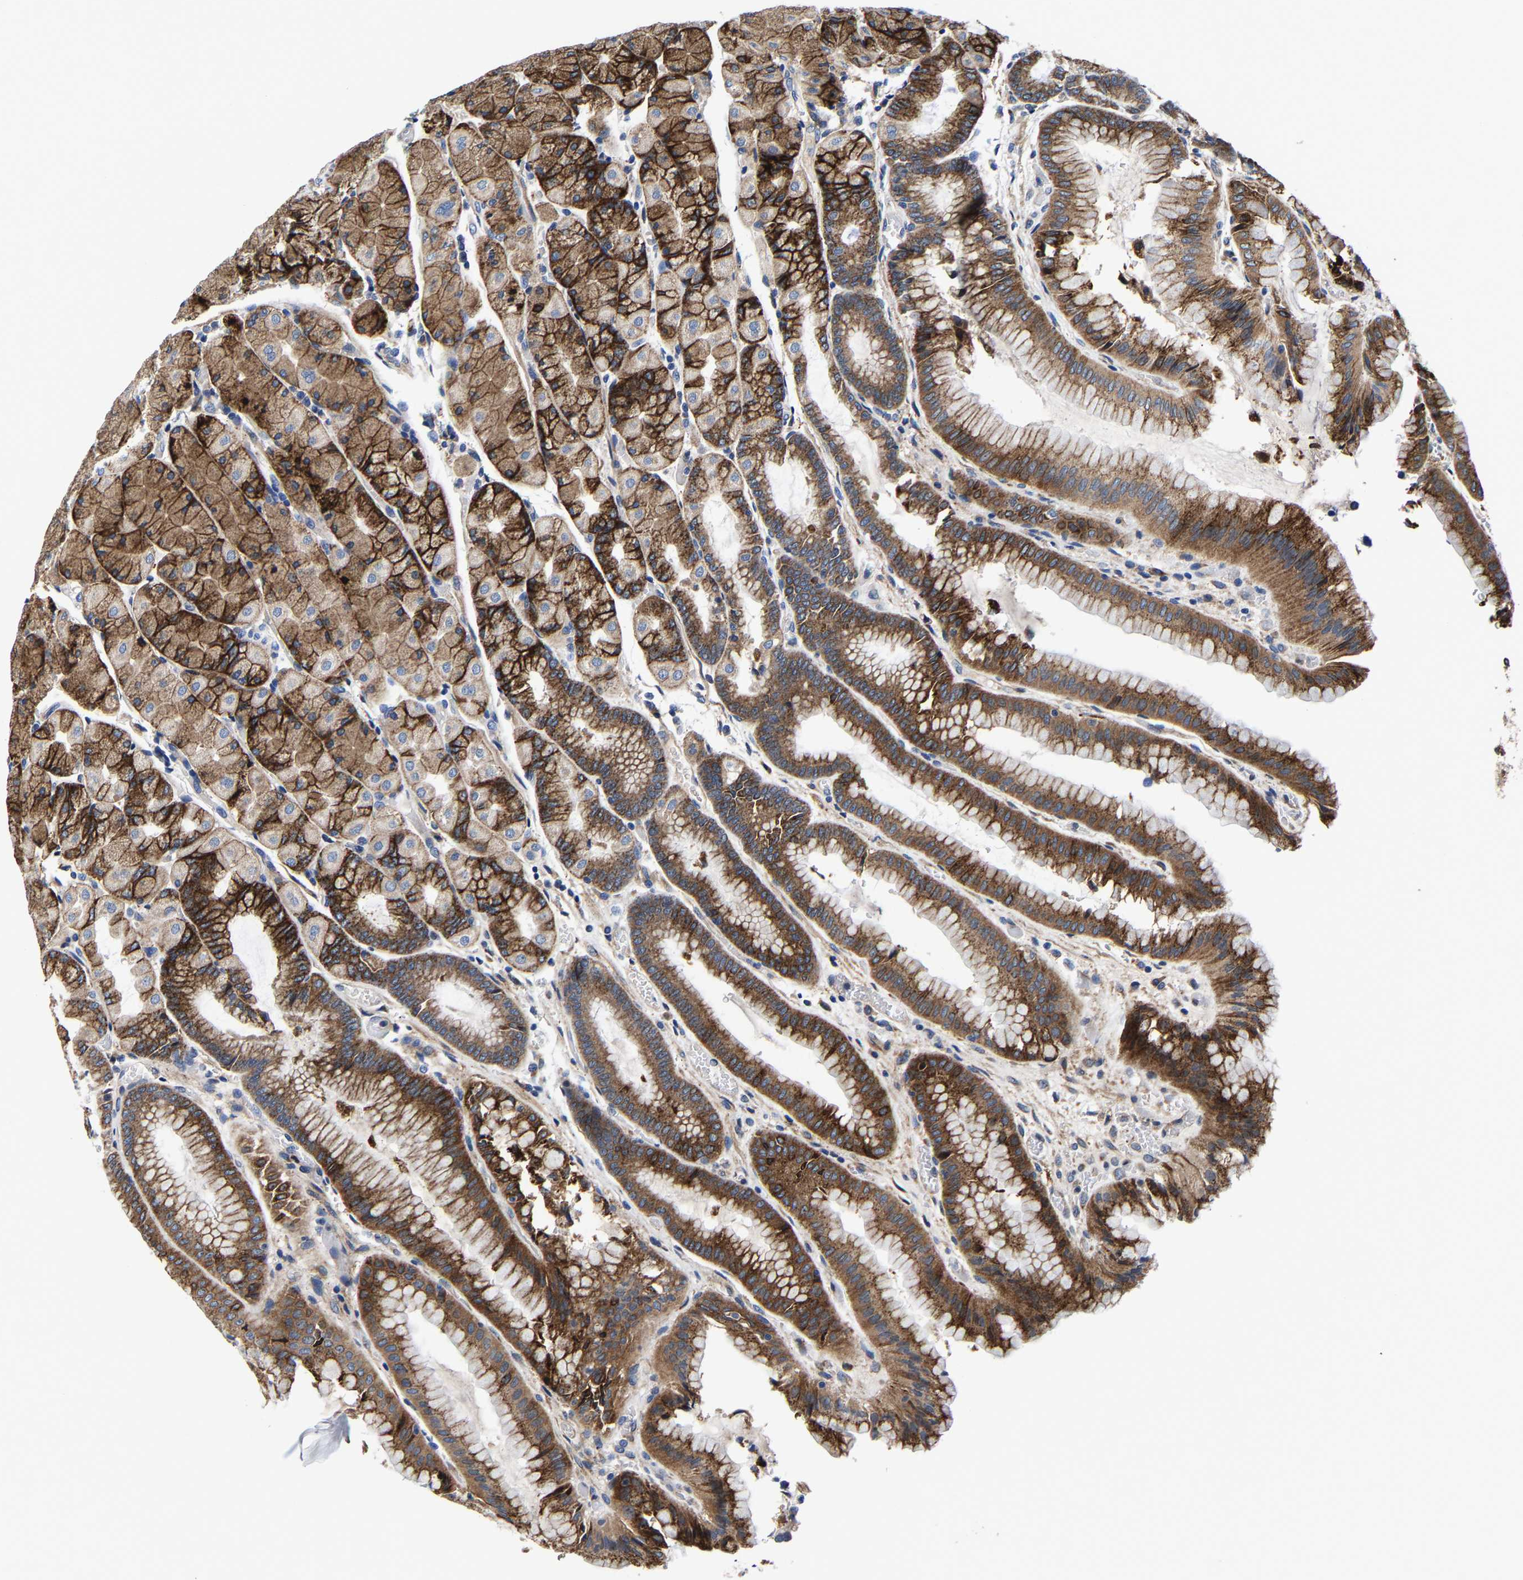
{"staining": {"intensity": "strong", "quantity": ">75%", "location": "cytoplasmic/membranous"}, "tissue": "stomach", "cell_type": "Glandular cells", "image_type": "normal", "snomed": [{"axis": "morphology", "description": "Normal tissue, NOS"}, {"axis": "morphology", "description": "Carcinoid, malignant, NOS"}, {"axis": "topography", "description": "Stomach, upper"}], "caption": "This histopathology image displays immunohistochemistry (IHC) staining of benign human stomach, with high strong cytoplasmic/membranous expression in approximately >75% of glandular cells.", "gene": "SLC12A2", "patient": {"sex": "male", "age": 39}}